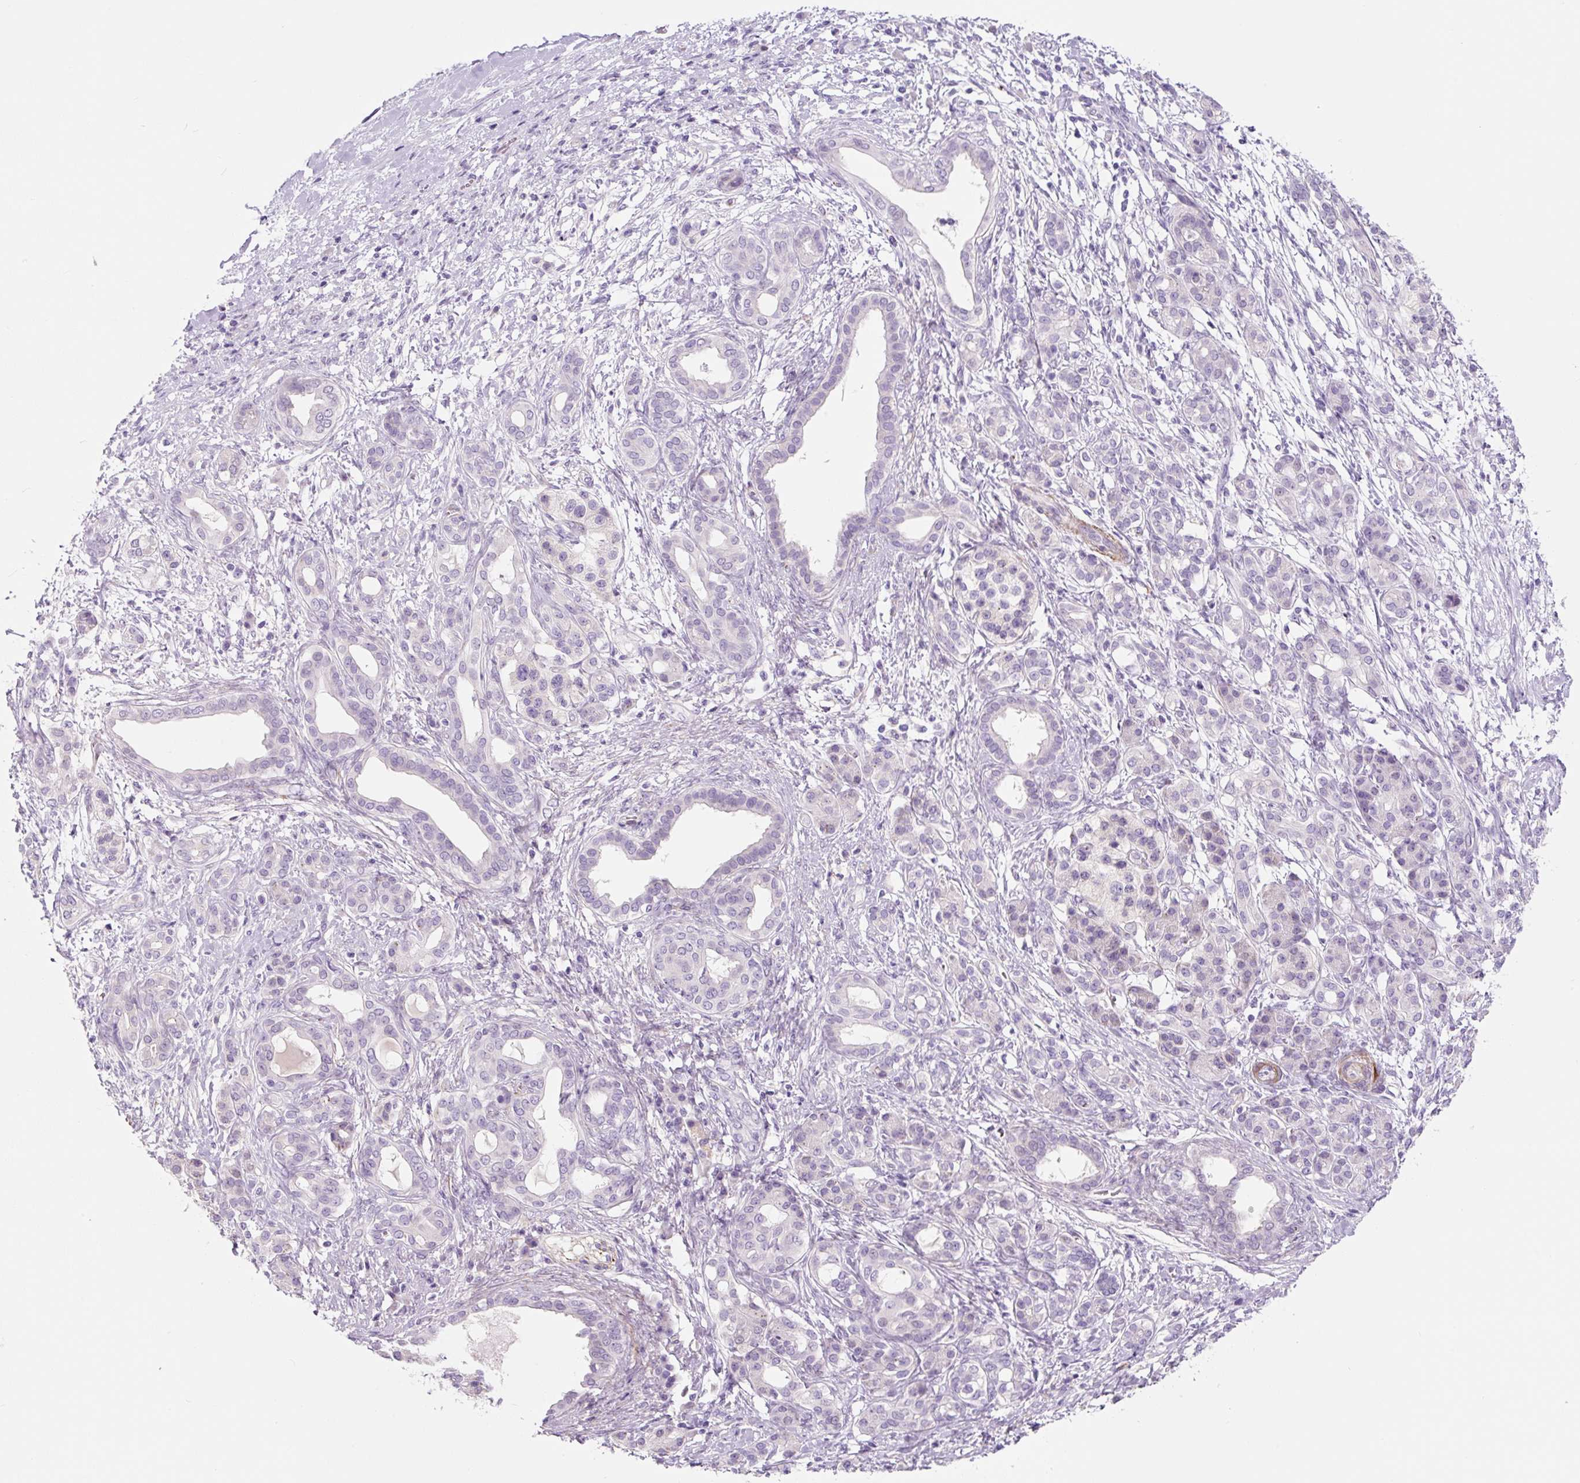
{"staining": {"intensity": "negative", "quantity": "none", "location": "none"}, "tissue": "pancreatic cancer", "cell_type": "Tumor cells", "image_type": "cancer", "snomed": [{"axis": "morphology", "description": "Adenocarcinoma, NOS"}, {"axis": "topography", "description": "Pancreas"}], "caption": "This is an IHC image of pancreatic adenocarcinoma. There is no expression in tumor cells.", "gene": "CCL25", "patient": {"sex": "female", "age": 55}}